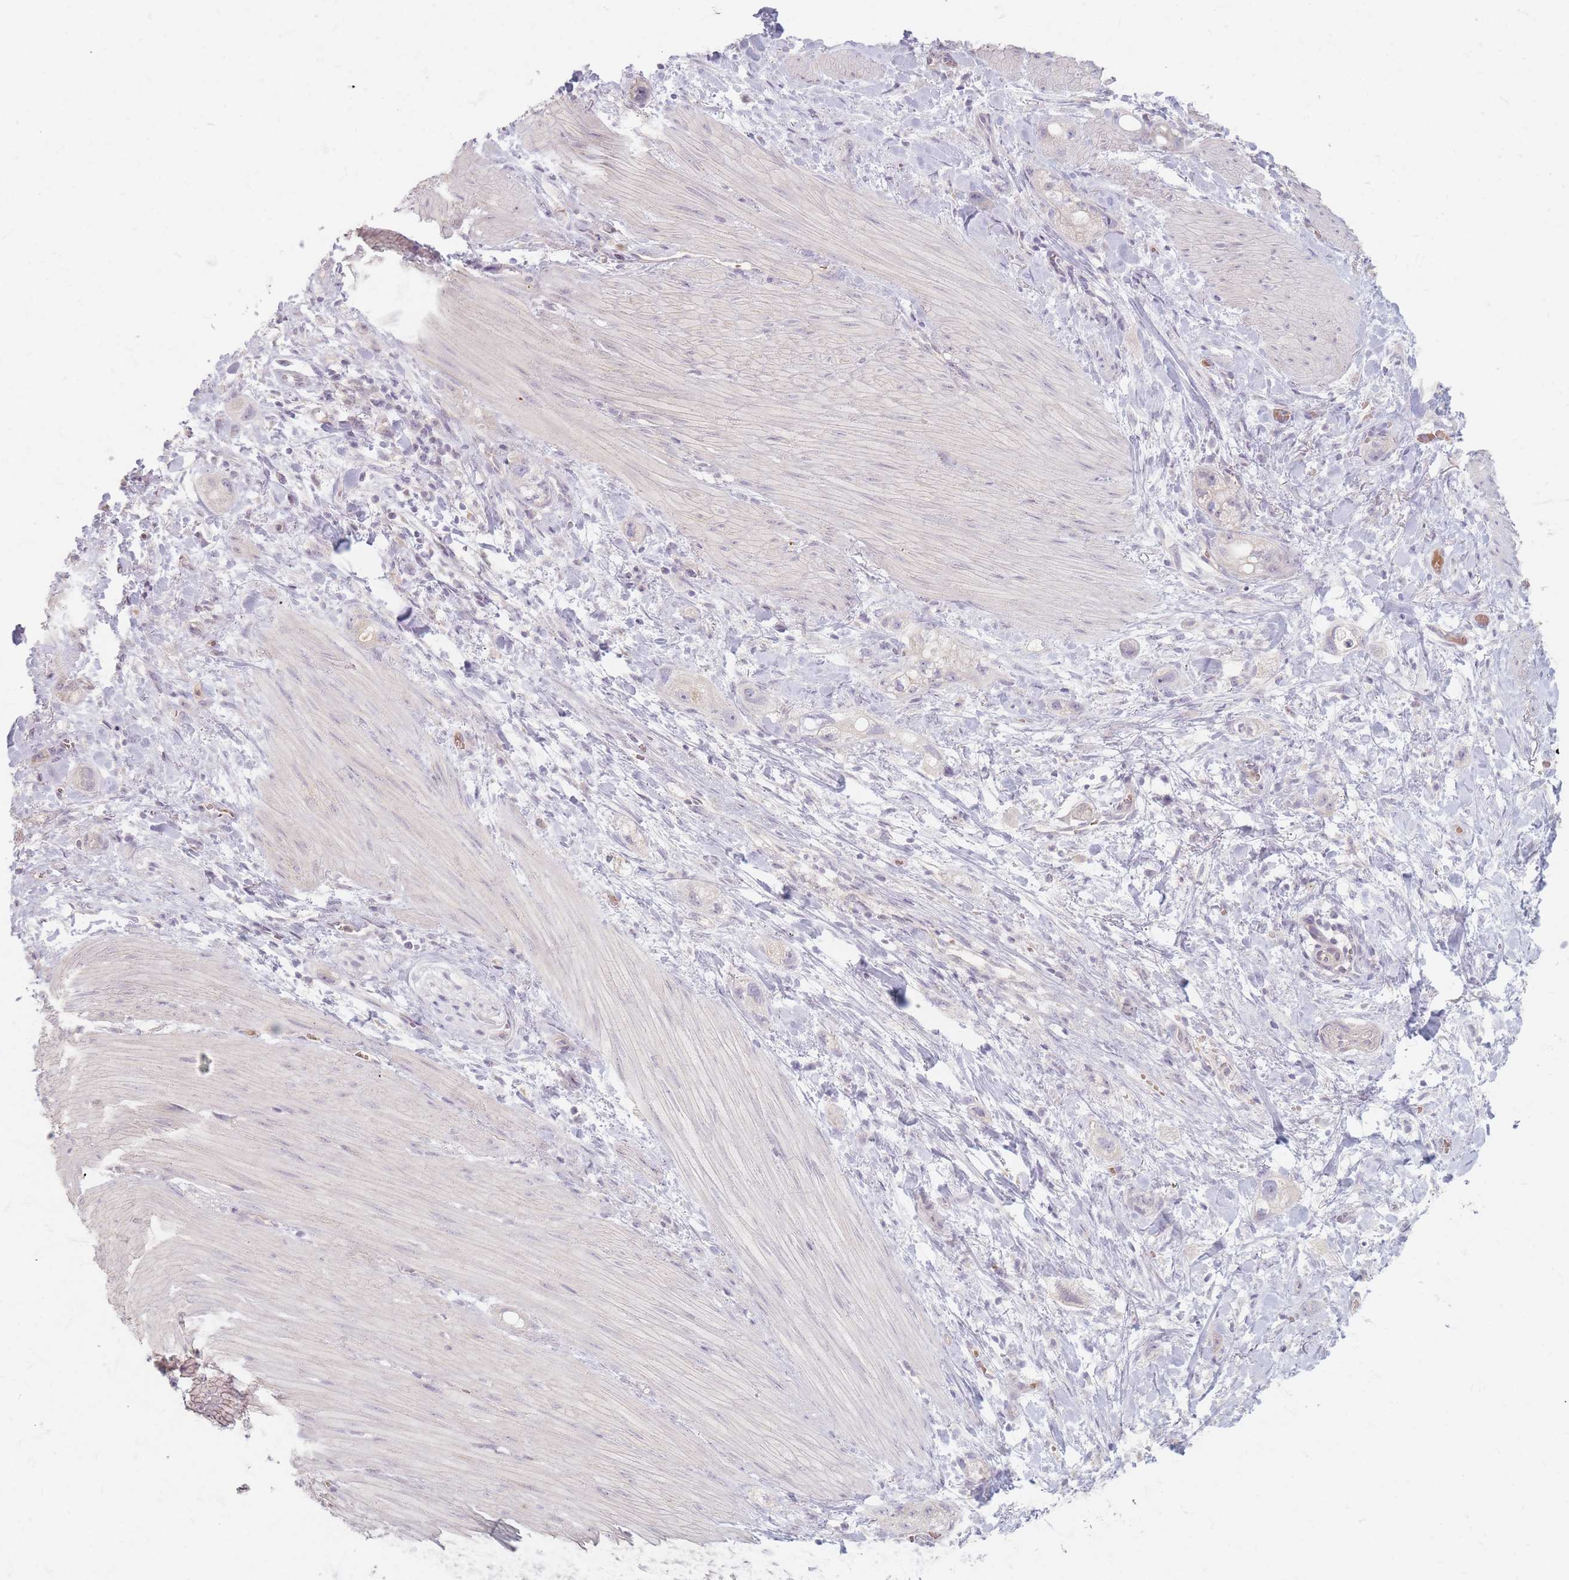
{"staining": {"intensity": "negative", "quantity": "none", "location": "none"}, "tissue": "stomach cancer", "cell_type": "Tumor cells", "image_type": "cancer", "snomed": [{"axis": "morphology", "description": "Adenocarcinoma, NOS"}, {"axis": "topography", "description": "Stomach"}, {"axis": "topography", "description": "Stomach, lower"}], "caption": "This histopathology image is of stomach cancer (adenocarcinoma) stained with IHC to label a protein in brown with the nuclei are counter-stained blue. There is no positivity in tumor cells. (Stains: DAB immunohistochemistry (IHC) with hematoxylin counter stain, Microscopy: brightfield microscopy at high magnification).", "gene": "CHCHD7", "patient": {"sex": "female", "age": 48}}